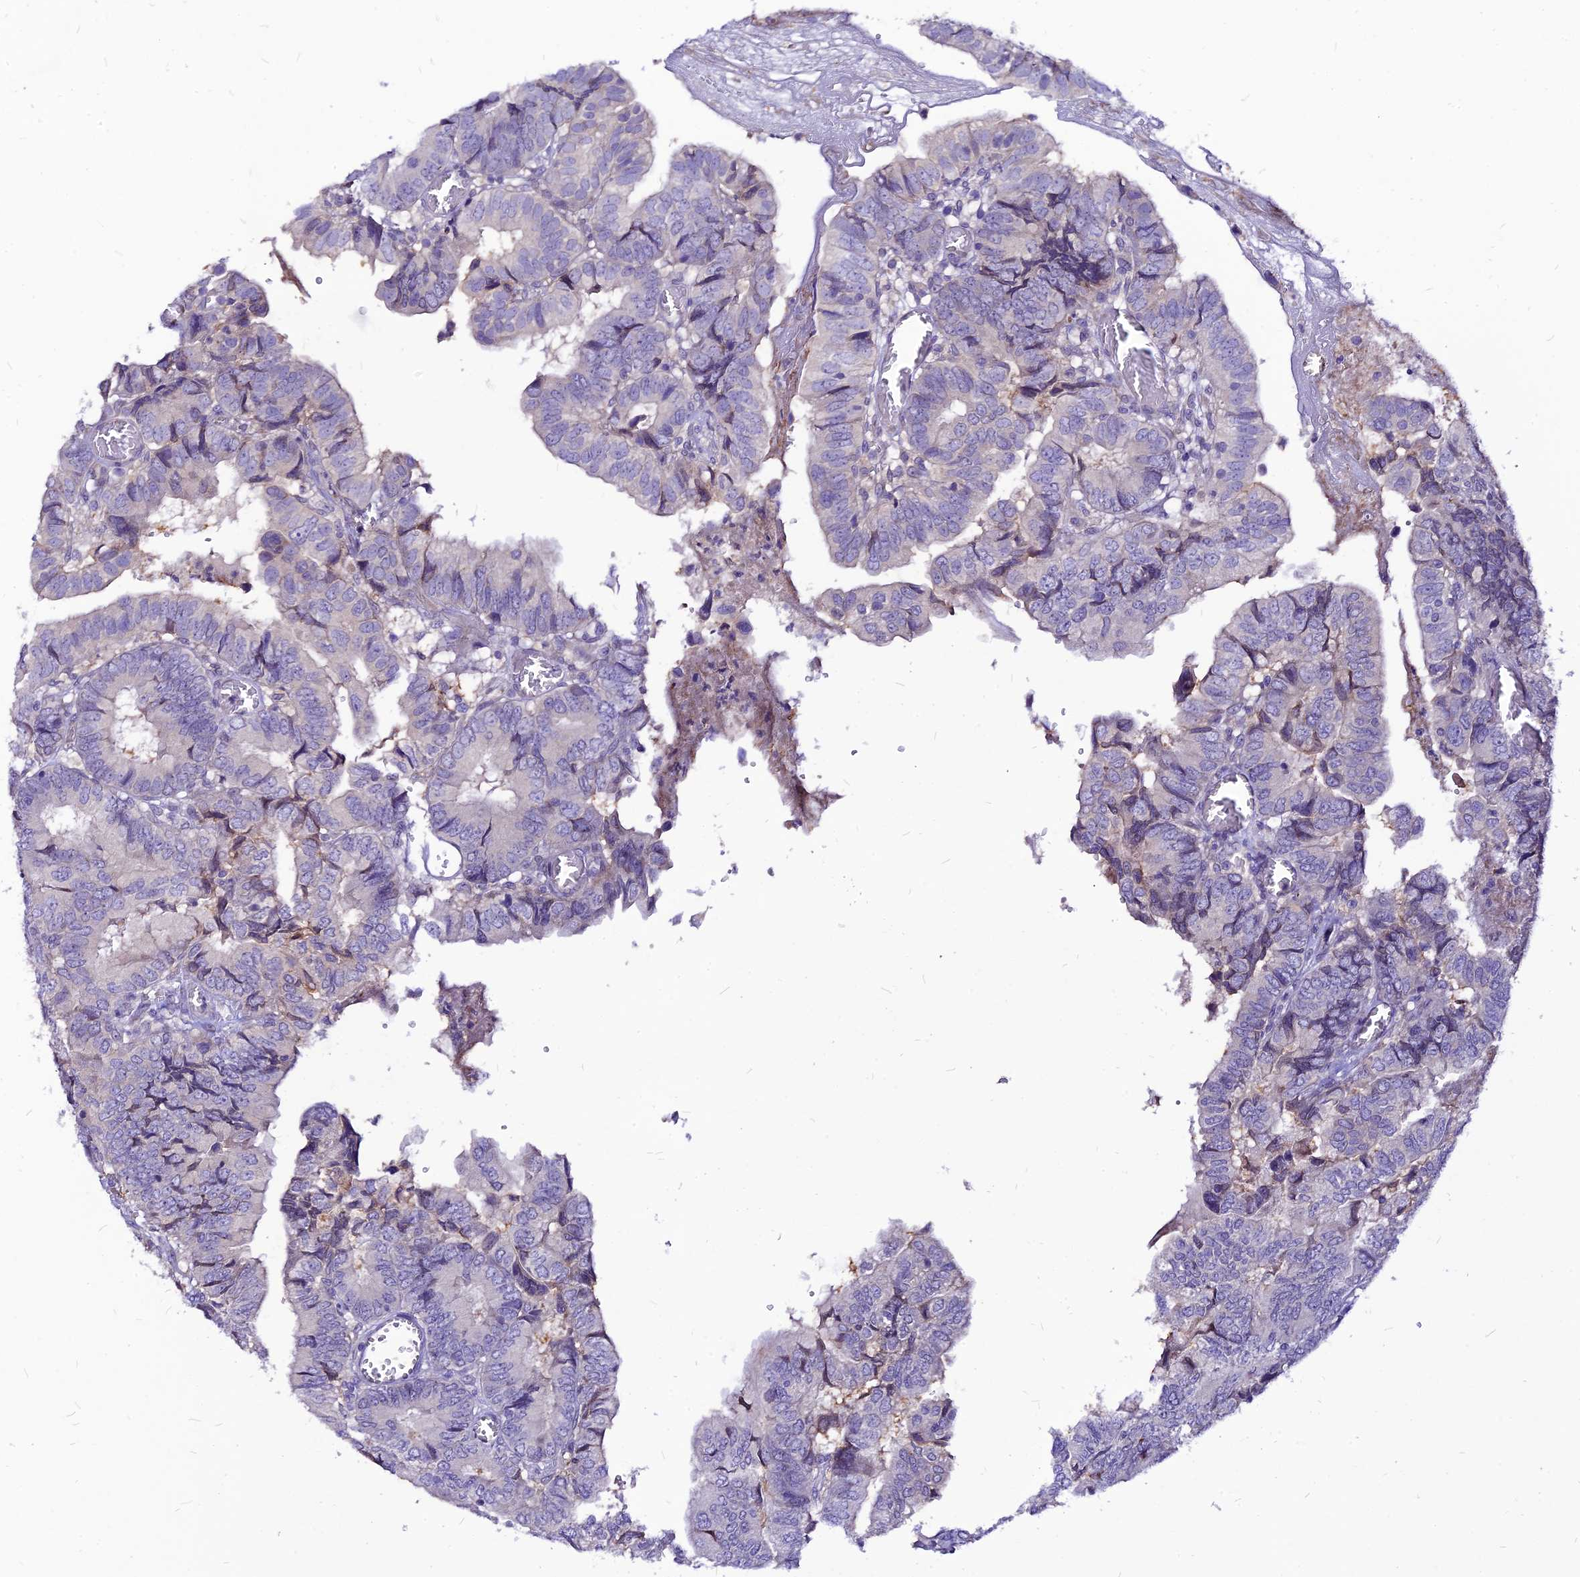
{"staining": {"intensity": "negative", "quantity": "none", "location": "none"}, "tissue": "colorectal cancer", "cell_type": "Tumor cells", "image_type": "cancer", "snomed": [{"axis": "morphology", "description": "Adenocarcinoma, NOS"}, {"axis": "topography", "description": "Colon"}], "caption": "This is a histopathology image of IHC staining of colorectal adenocarcinoma, which shows no expression in tumor cells.", "gene": "CZIB", "patient": {"sex": "male", "age": 85}}